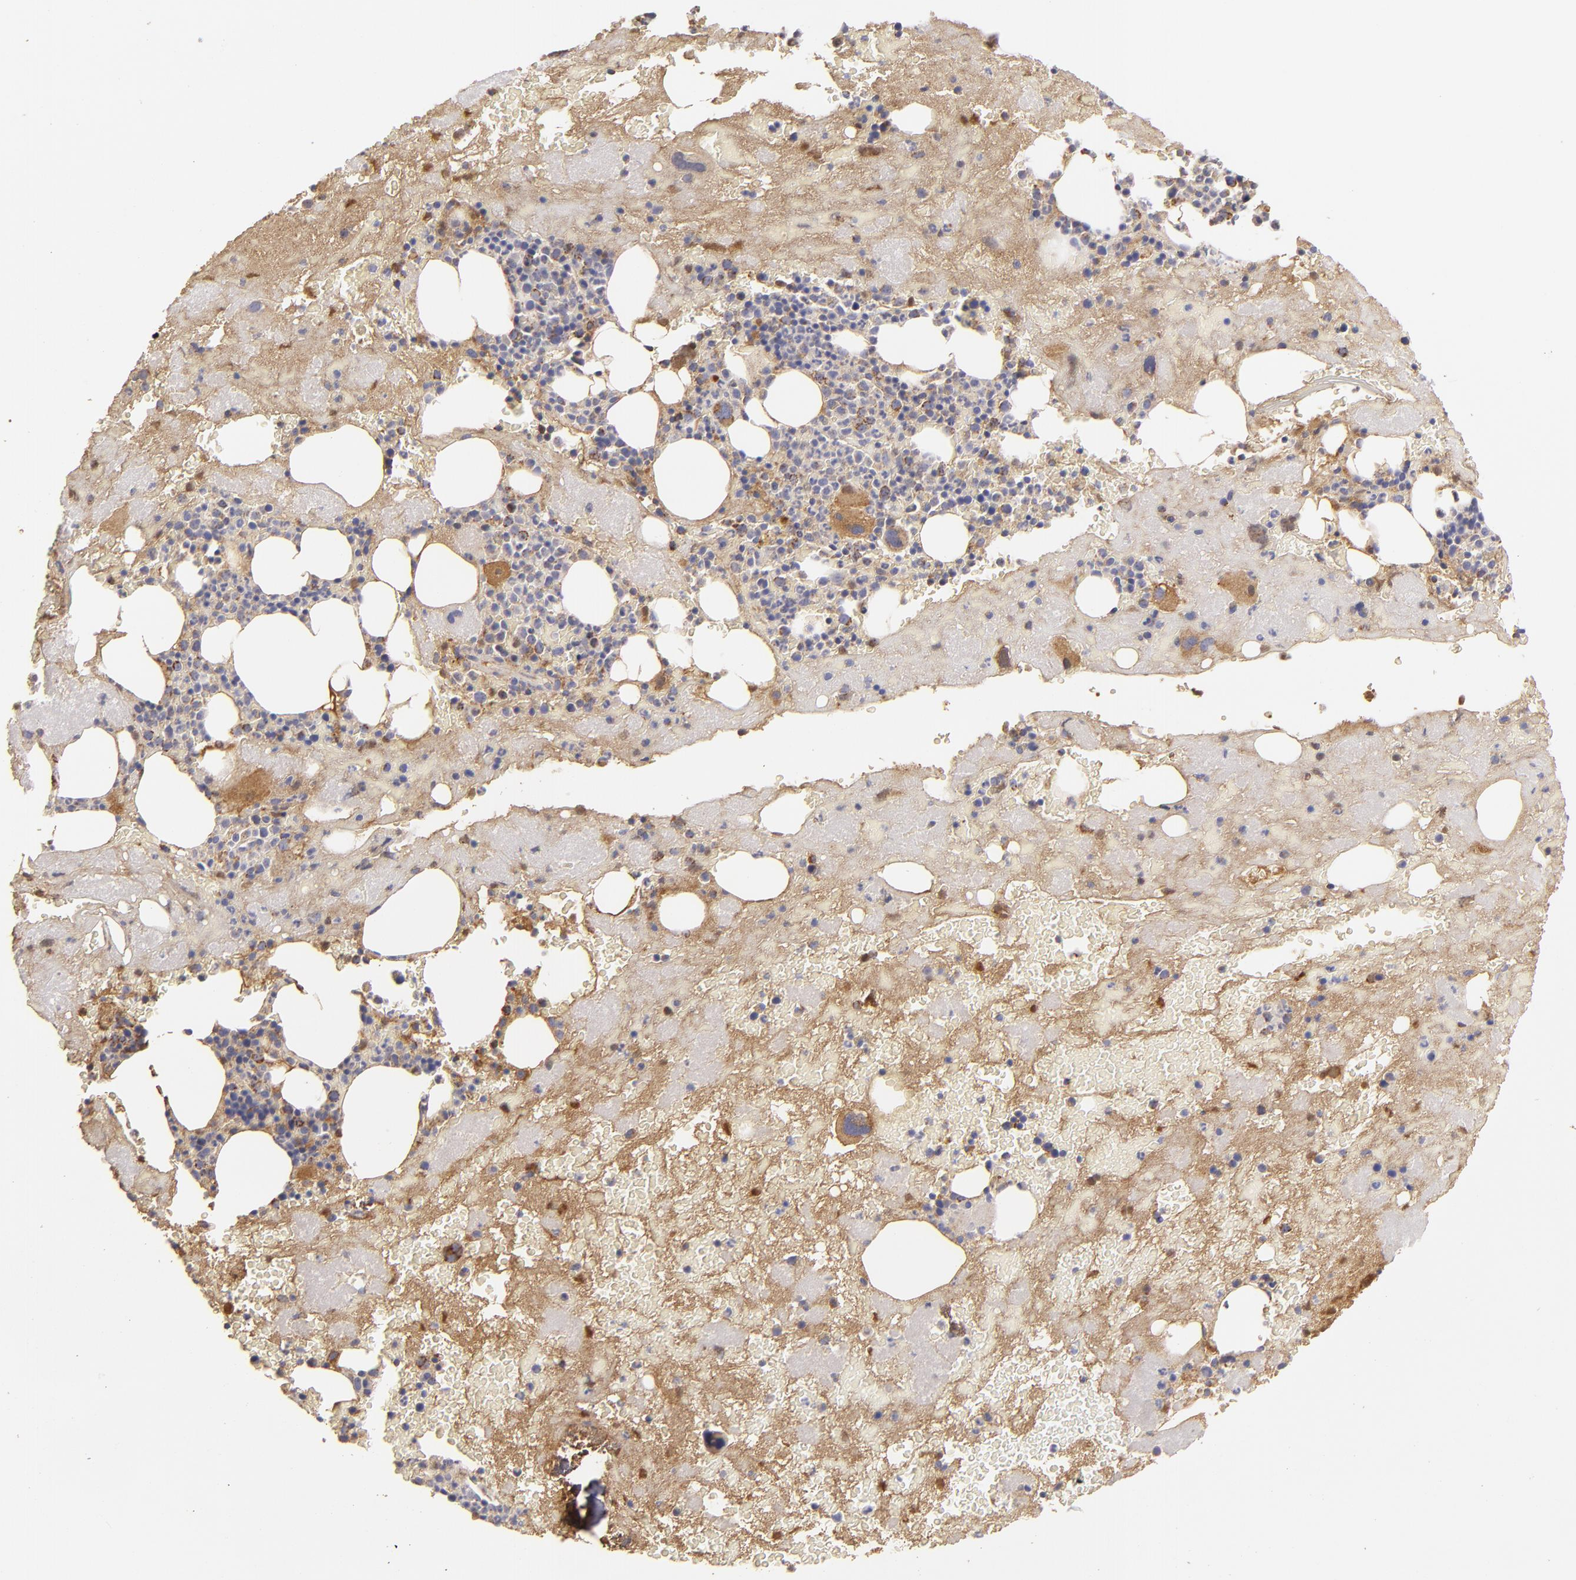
{"staining": {"intensity": "moderate", "quantity": "<25%", "location": "cytoplasmic/membranous"}, "tissue": "bone marrow", "cell_type": "Hematopoietic cells", "image_type": "normal", "snomed": [{"axis": "morphology", "description": "Normal tissue, NOS"}, {"axis": "topography", "description": "Bone marrow"}], "caption": "Hematopoietic cells demonstrate low levels of moderate cytoplasmic/membranous staining in approximately <25% of cells in unremarkable human bone marrow. (DAB (3,3'-diaminobenzidine) IHC, brown staining for protein, blue staining for nuclei).", "gene": "CFB", "patient": {"sex": "male", "age": 76}}